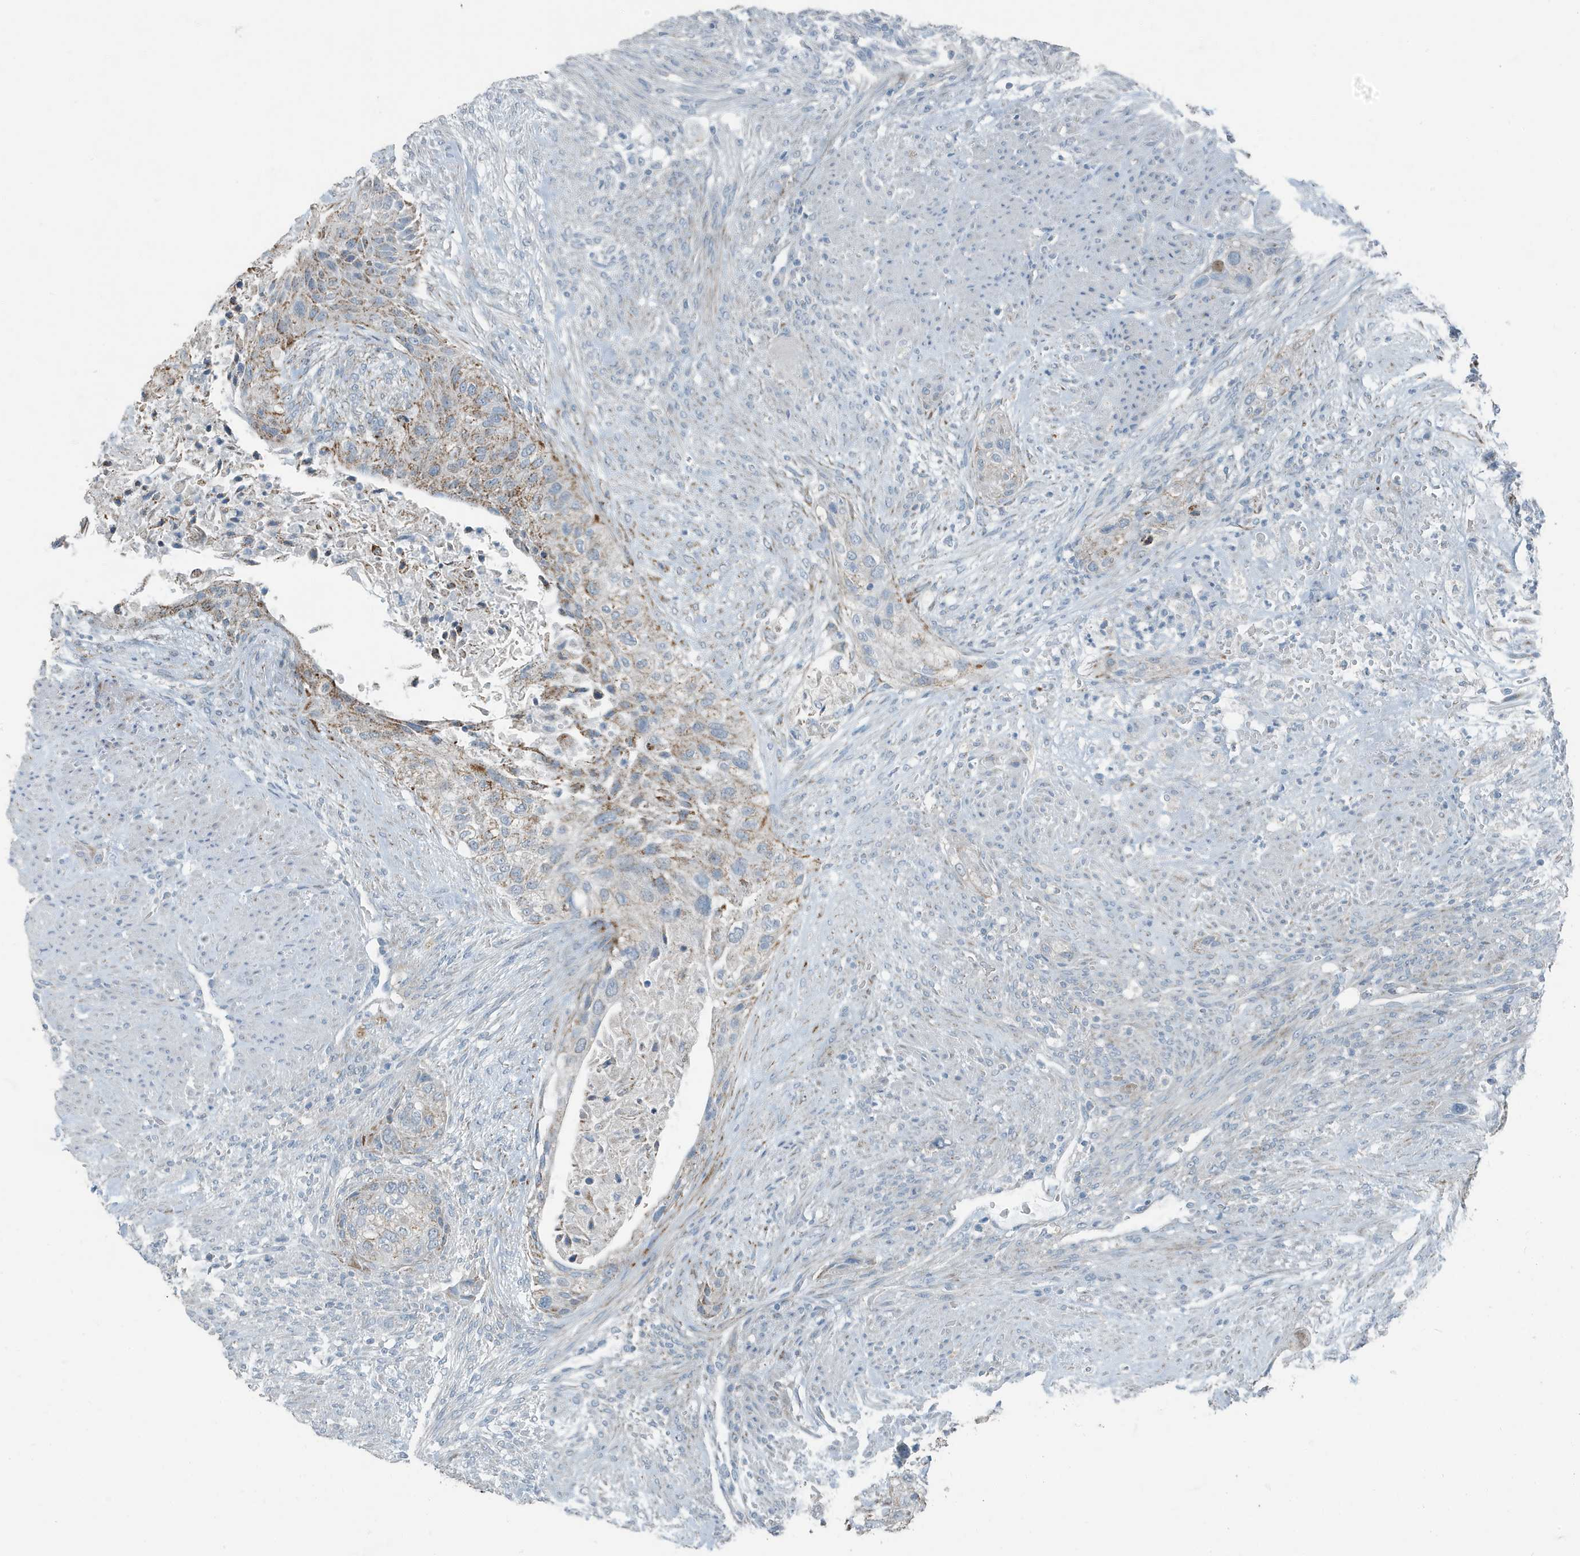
{"staining": {"intensity": "moderate", "quantity": "25%-75%", "location": "cytoplasmic/membranous"}, "tissue": "urothelial cancer", "cell_type": "Tumor cells", "image_type": "cancer", "snomed": [{"axis": "morphology", "description": "Urothelial carcinoma, High grade"}, {"axis": "topography", "description": "Urinary bladder"}], "caption": "Immunohistochemistry (IHC) histopathology image of high-grade urothelial carcinoma stained for a protein (brown), which reveals medium levels of moderate cytoplasmic/membranous expression in about 25%-75% of tumor cells.", "gene": "FAM162A", "patient": {"sex": "male", "age": 35}}